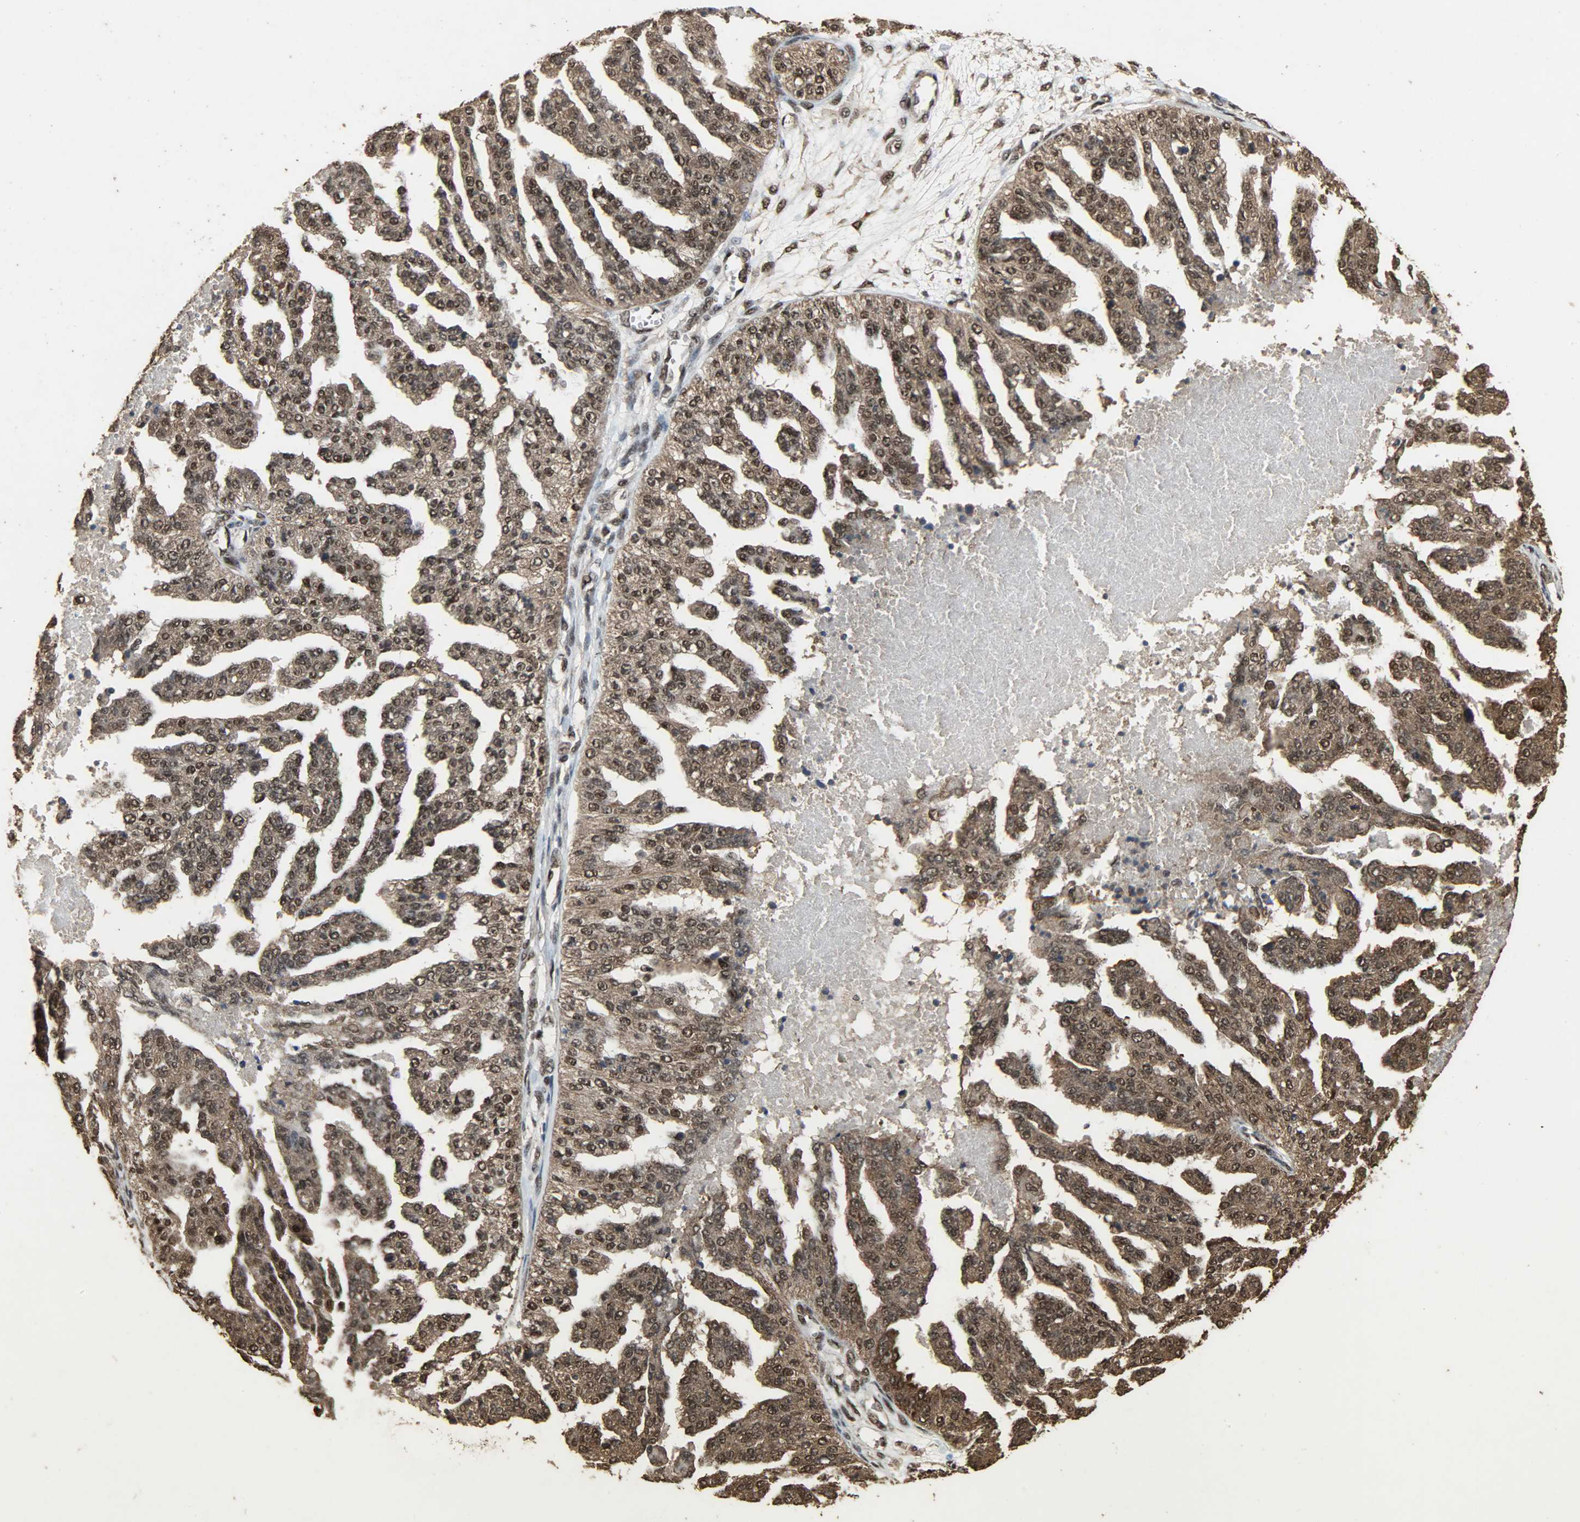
{"staining": {"intensity": "strong", "quantity": ">75%", "location": "cytoplasmic/membranous,nuclear"}, "tissue": "ovarian cancer", "cell_type": "Tumor cells", "image_type": "cancer", "snomed": [{"axis": "morphology", "description": "Cystadenocarcinoma, serous, NOS"}, {"axis": "topography", "description": "Ovary"}], "caption": "DAB (3,3'-diaminobenzidine) immunohistochemical staining of ovarian cancer (serous cystadenocarcinoma) displays strong cytoplasmic/membranous and nuclear protein staining in about >75% of tumor cells.", "gene": "CCNT2", "patient": {"sex": "female", "age": 58}}